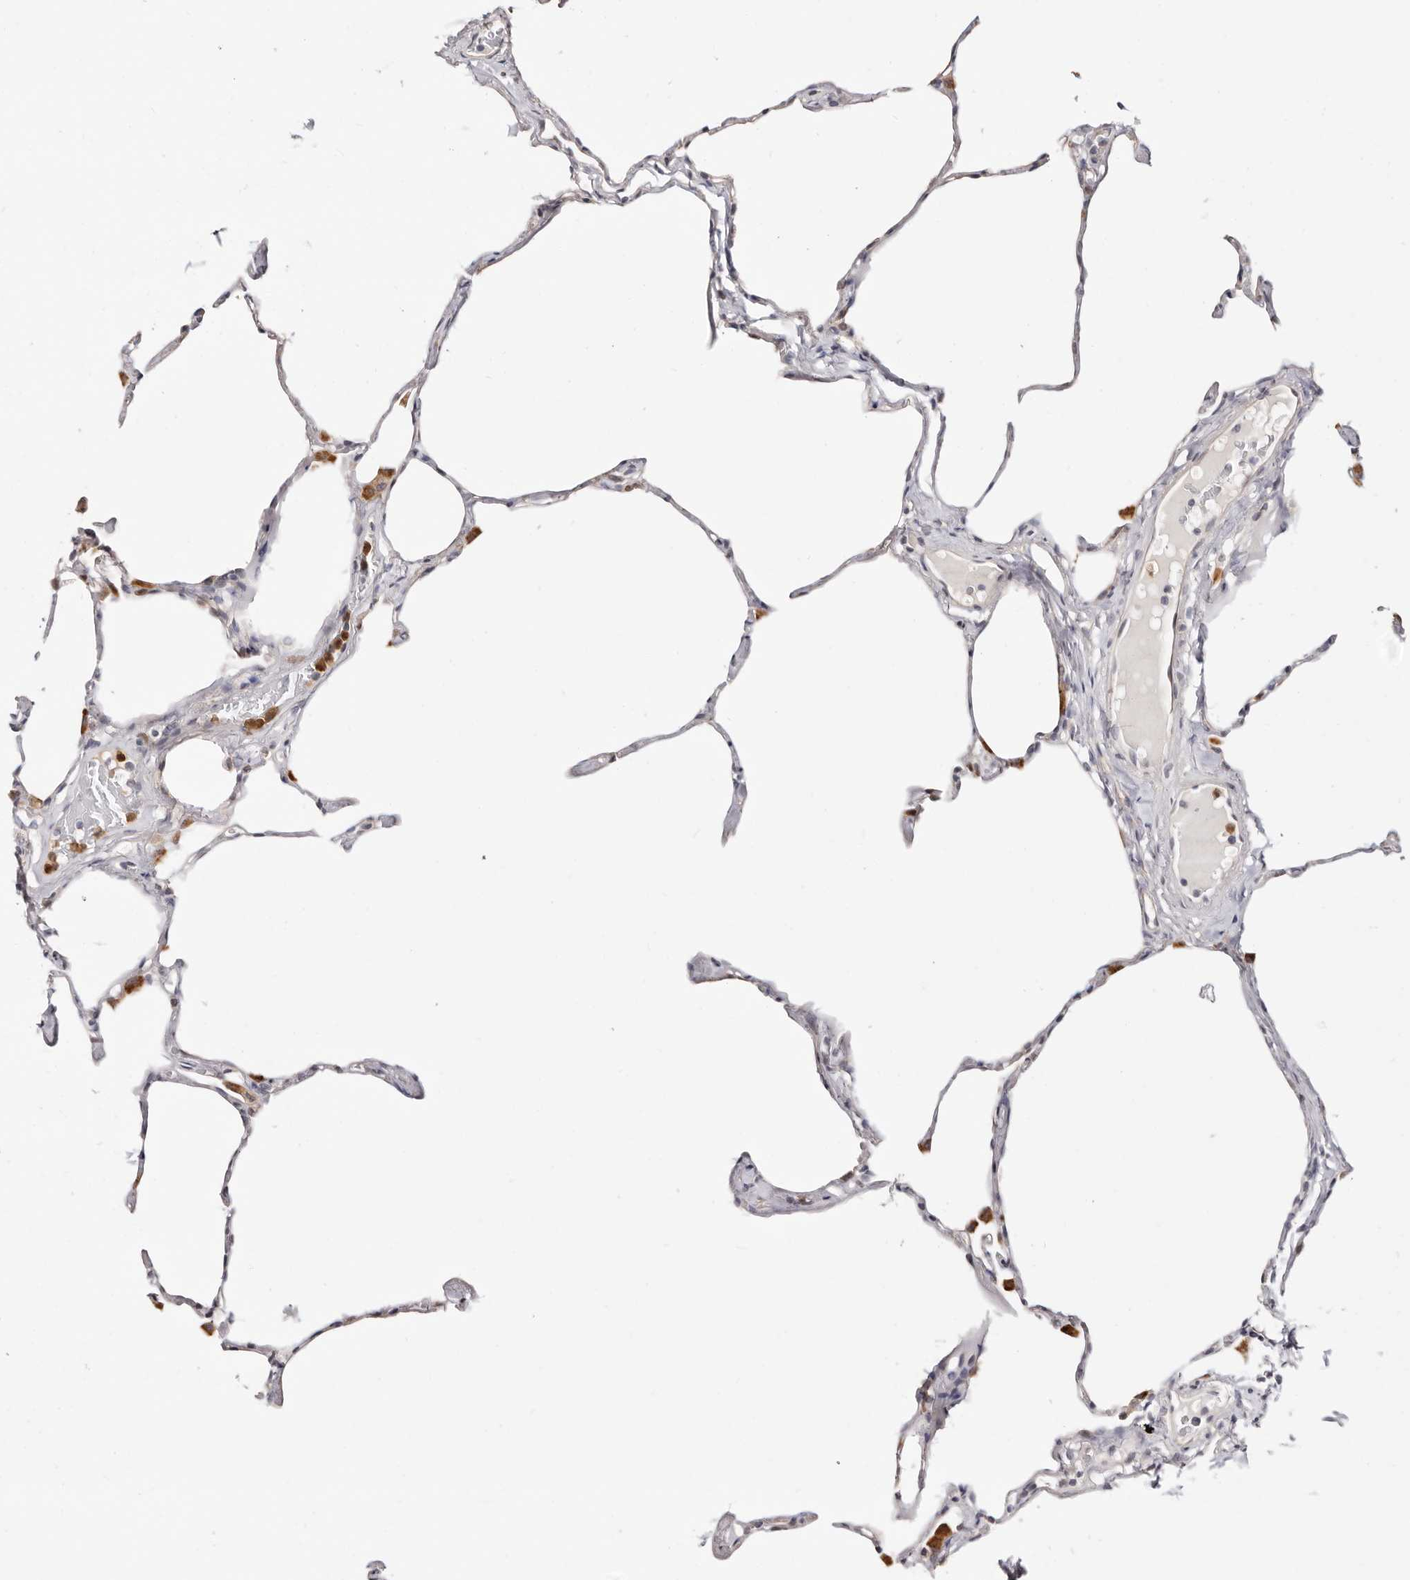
{"staining": {"intensity": "negative", "quantity": "none", "location": "none"}, "tissue": "lung", "cell_type": "Alveolar cells", "image_type": "normal", "snomed": [{"axis": "morphology", "description": "Normal tissue, NOS"}, {"axis": "topography", "description": "Lung"}], "caption": "Protein analysis of benign lung displays no significant staining in alveolar cells. The staining is performed using DAB (3,3'-diaminobenzidine) brown chromogen with nuclei counter-stained in using hematoxylin.", "gene": "BCL2L15", "patient": {"sex": "male", "age": 65}}